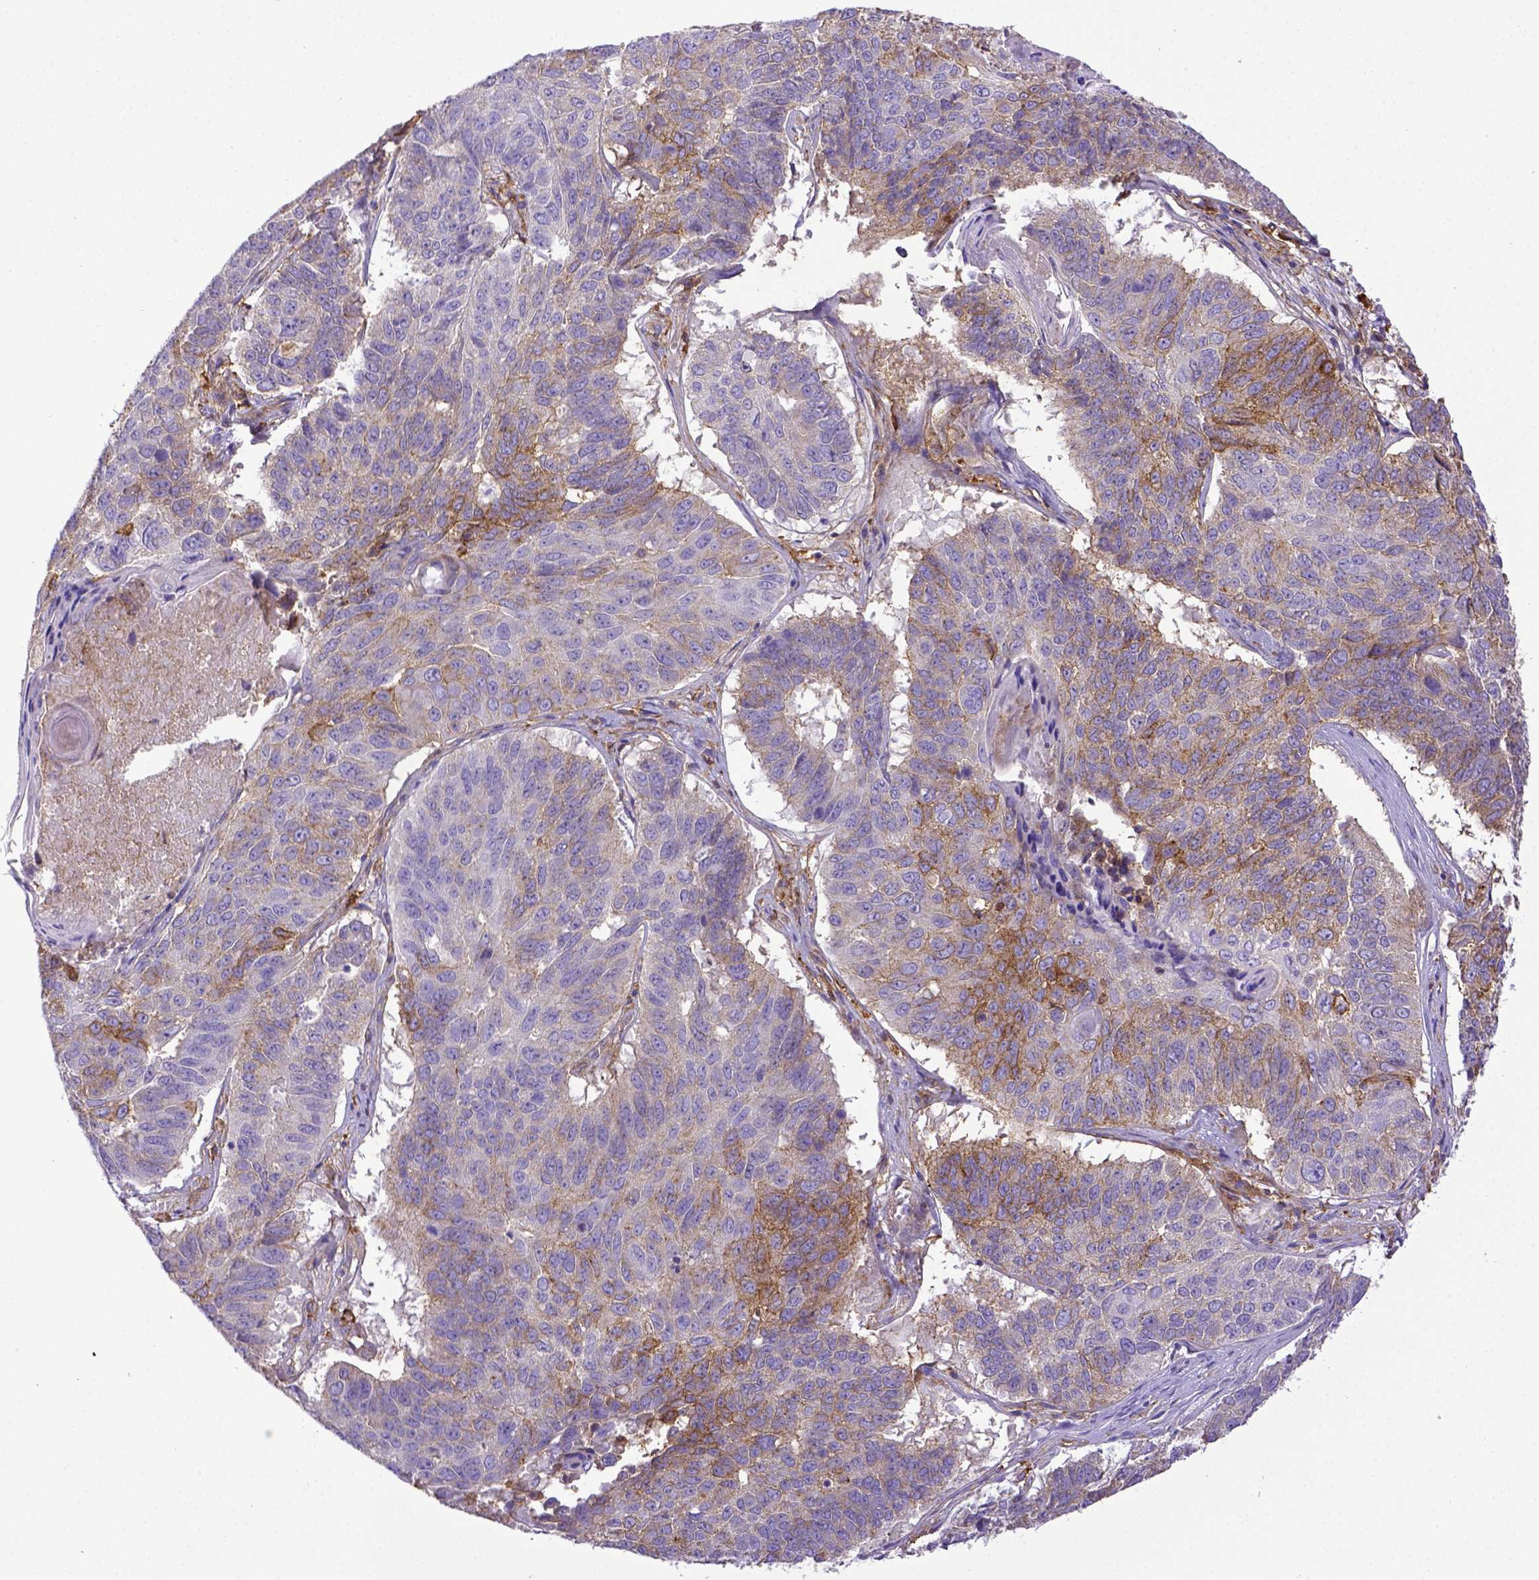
{"staining": {"intensity": "moderate", "quantity": "<25%", "location": "cytoplasmic/membranous"}, "tissue": "lung cancer", "cell_type": "Tumor cells", "image_type": "cancer", "snomed": [{"axis": "morphology", "description": "Squamous cell carcinoma, NOS"}, {"axis": "topography", "description": "Lung"}], "caption": "An image of lung squamous cell carcinoma stained for a protein displays moderate cytoplasmic/membranous brown staining in tumor cells. (Brightfield microscopy of DAB IHC at high magnification).", "gene": "CD40", "patient": {"sex": "male", "age": 73}}